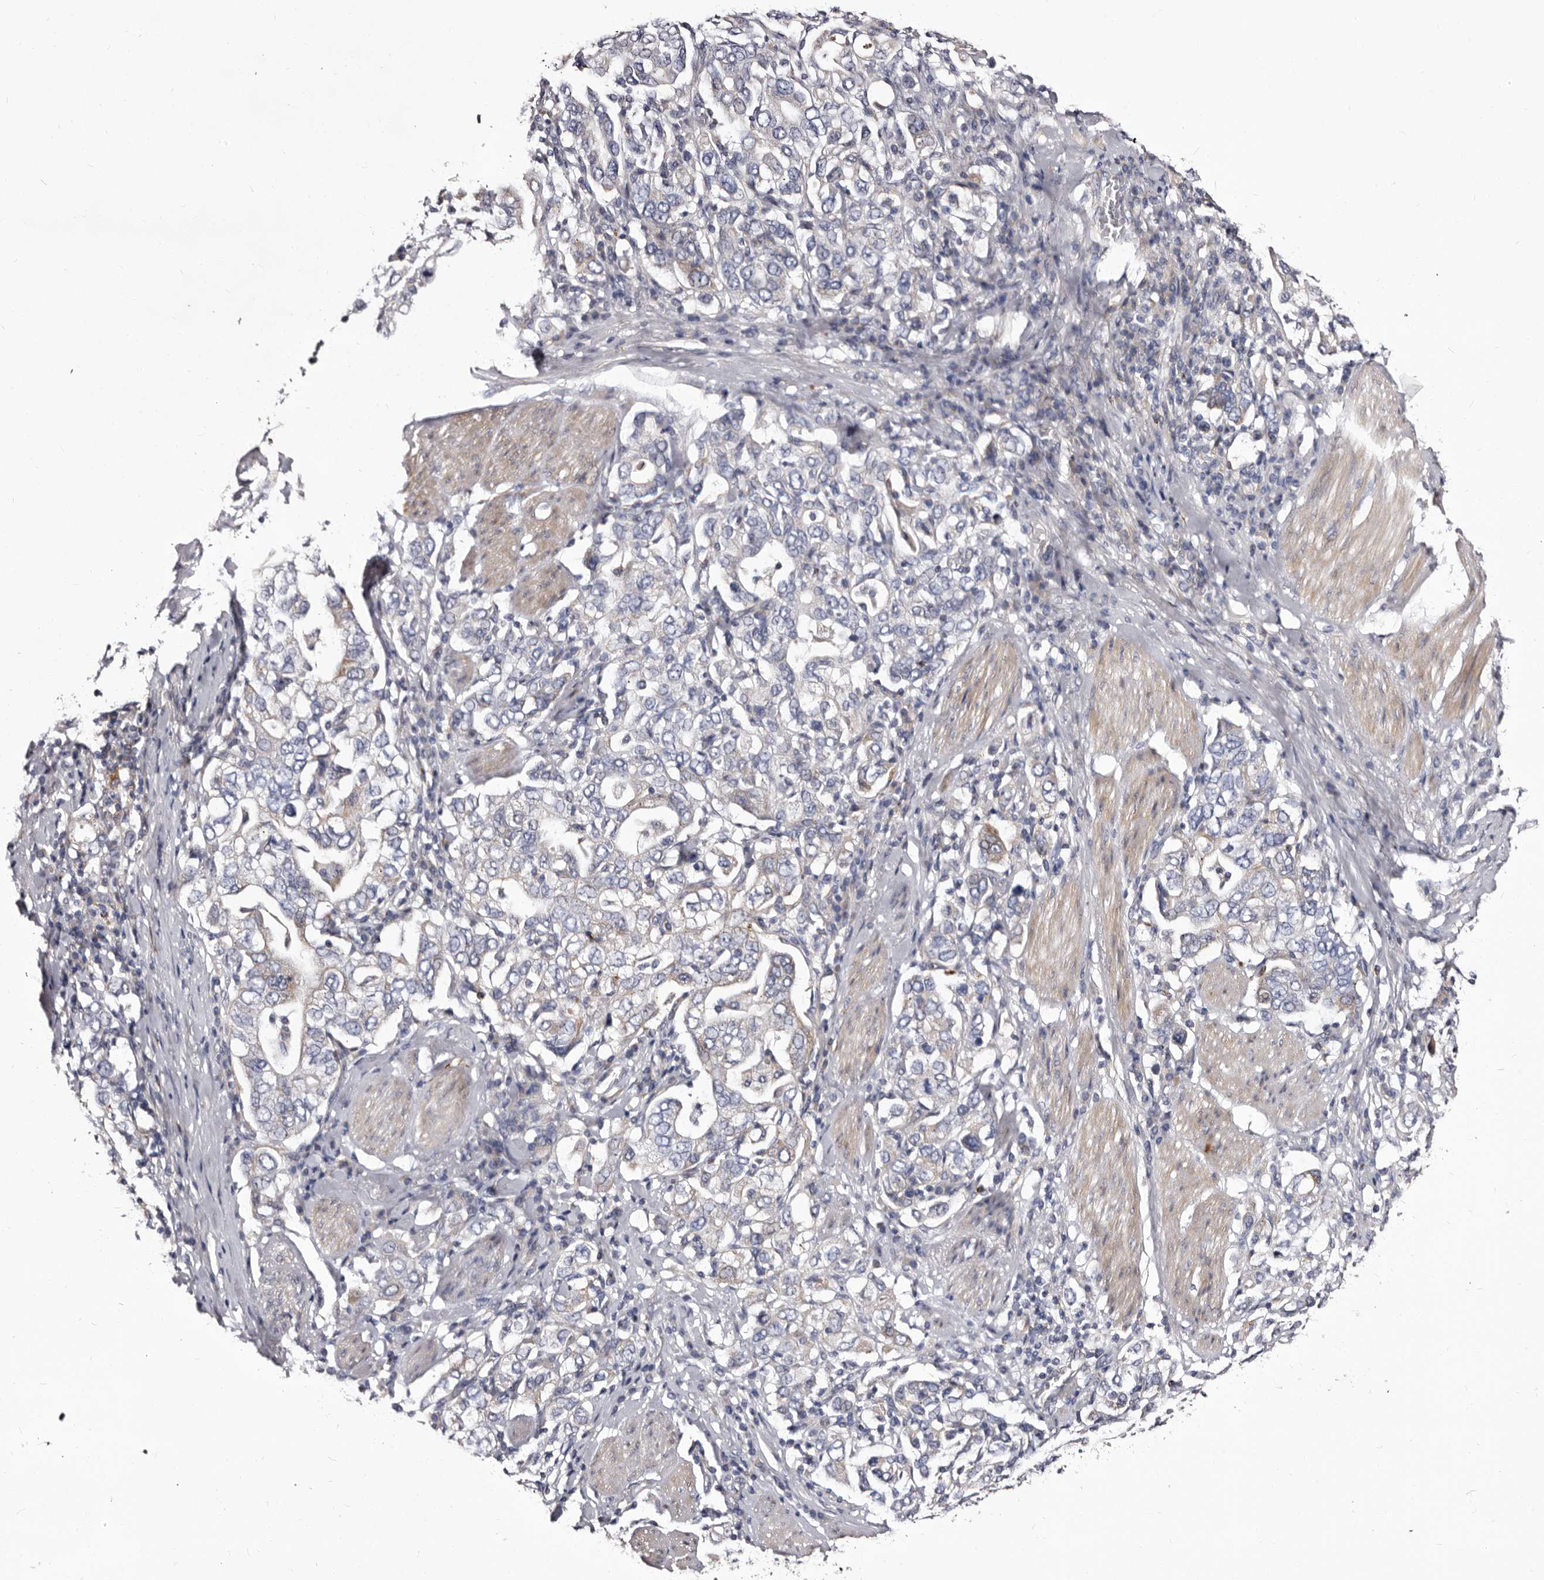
{"staining": {"intensity": "negative", "quantity": "none", "location": "none"}, "tissue": "stomach cancer", "cell_type": "Tumor cells", "image_type": "cancer", "snomed": [{"axis": "morphology", "description": "Adenocarcinoma, NOS"}, {"axis": "topography", "description": "Stomach, upper"}], "caption": "There is no significant expression in tumor cells of stomach cancer (adenocarcinoma).", "gene": "AUNIP", "patient": {"sex": "male", "age": 62}}